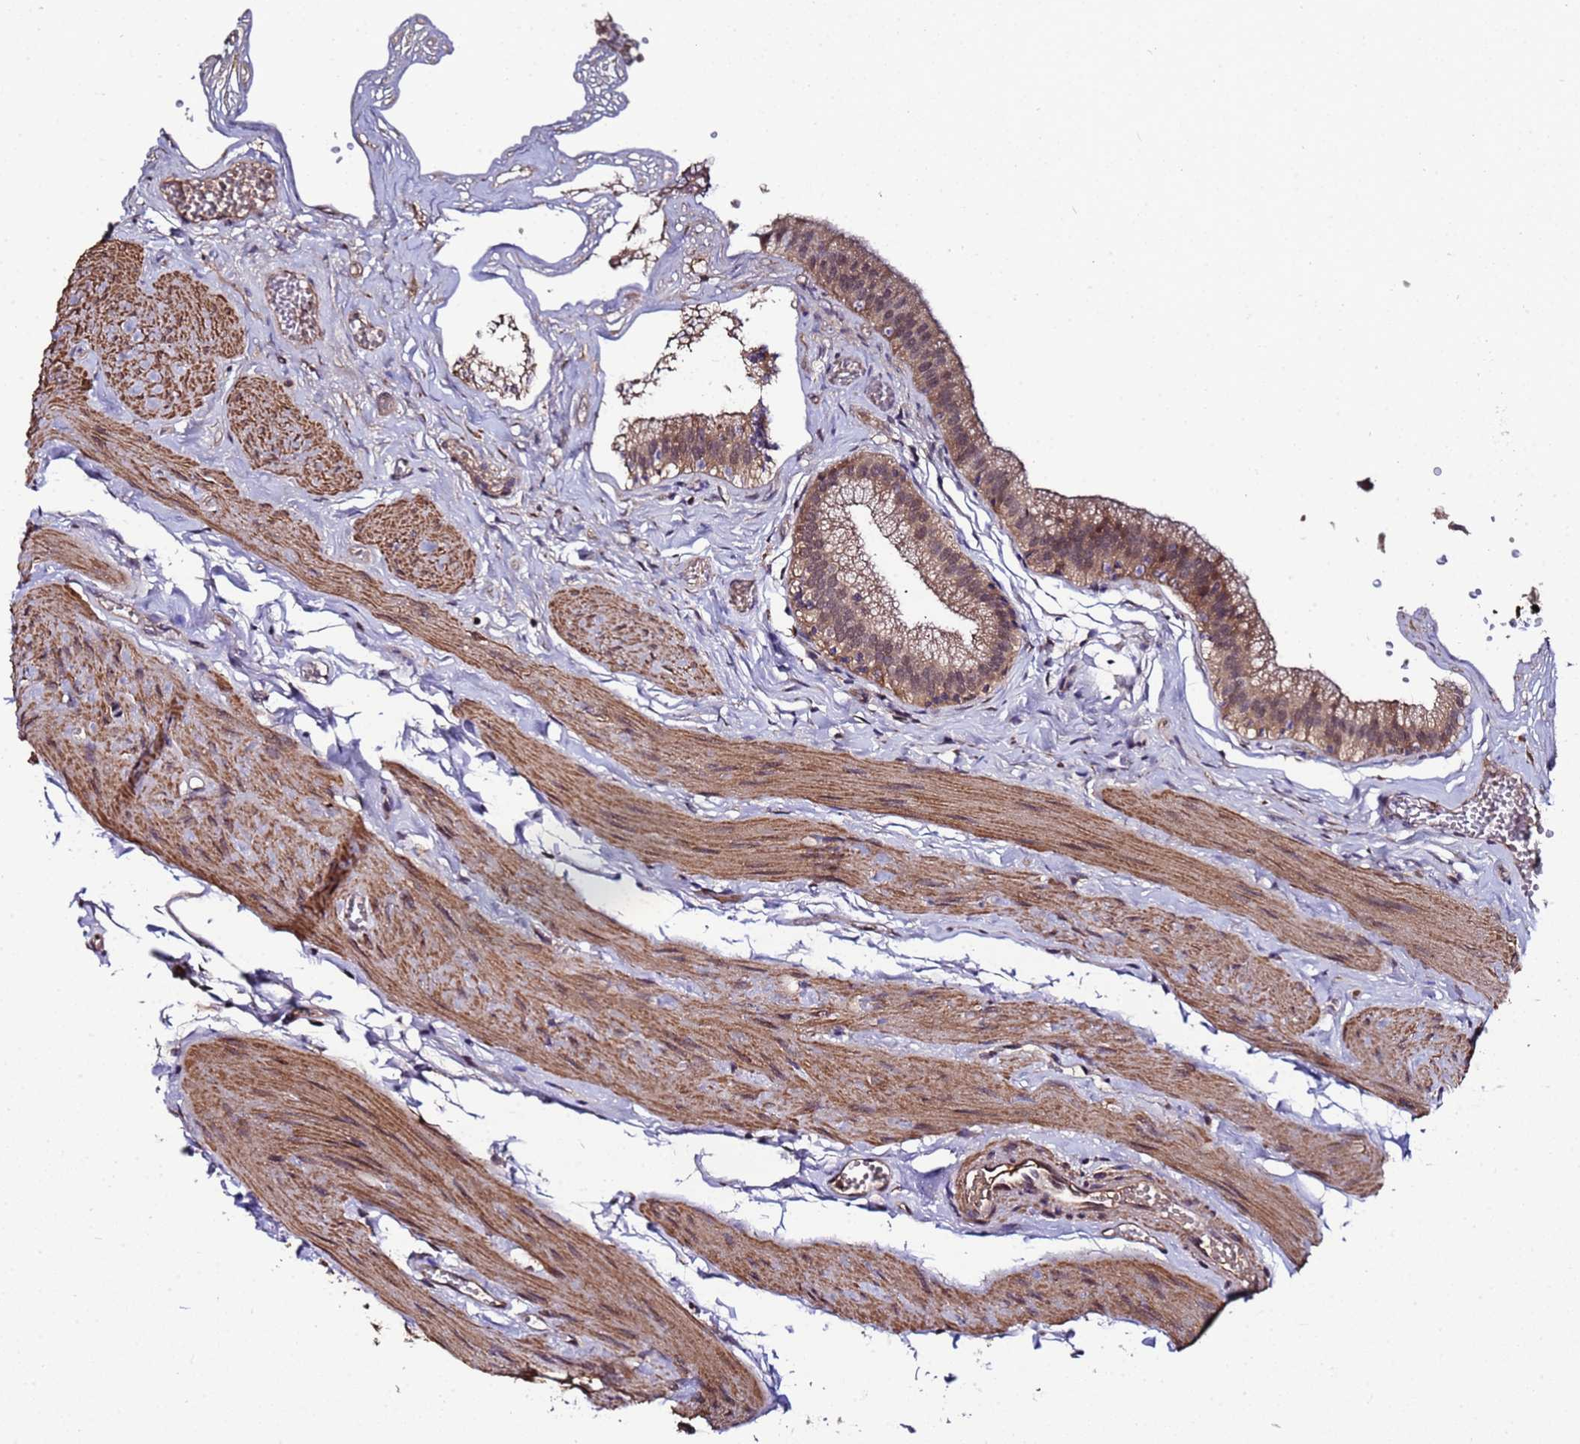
{"staining": {"intensity": "moderate", "quantity": ">75%", "location": "cytoplasmic/membranous,nuclear"}, "tissue": "gallbladder", "cell_type": "Glandular cells", "image_type": "normal", "snomed": [{"axis": "morphology", "description": "Normal tissue, NOS"}, {"axis": "topography", "description": "Gallbladder"}], "caption": "High-power microscopy captured an IHC micrograph of normal gallbladder, revealing moderate cytoplasmic/membranous,nuclear staining in approximately >75% of glandular cells.", "gene": "GSTCD", "patient": {"sex": "female", "age": 54}}